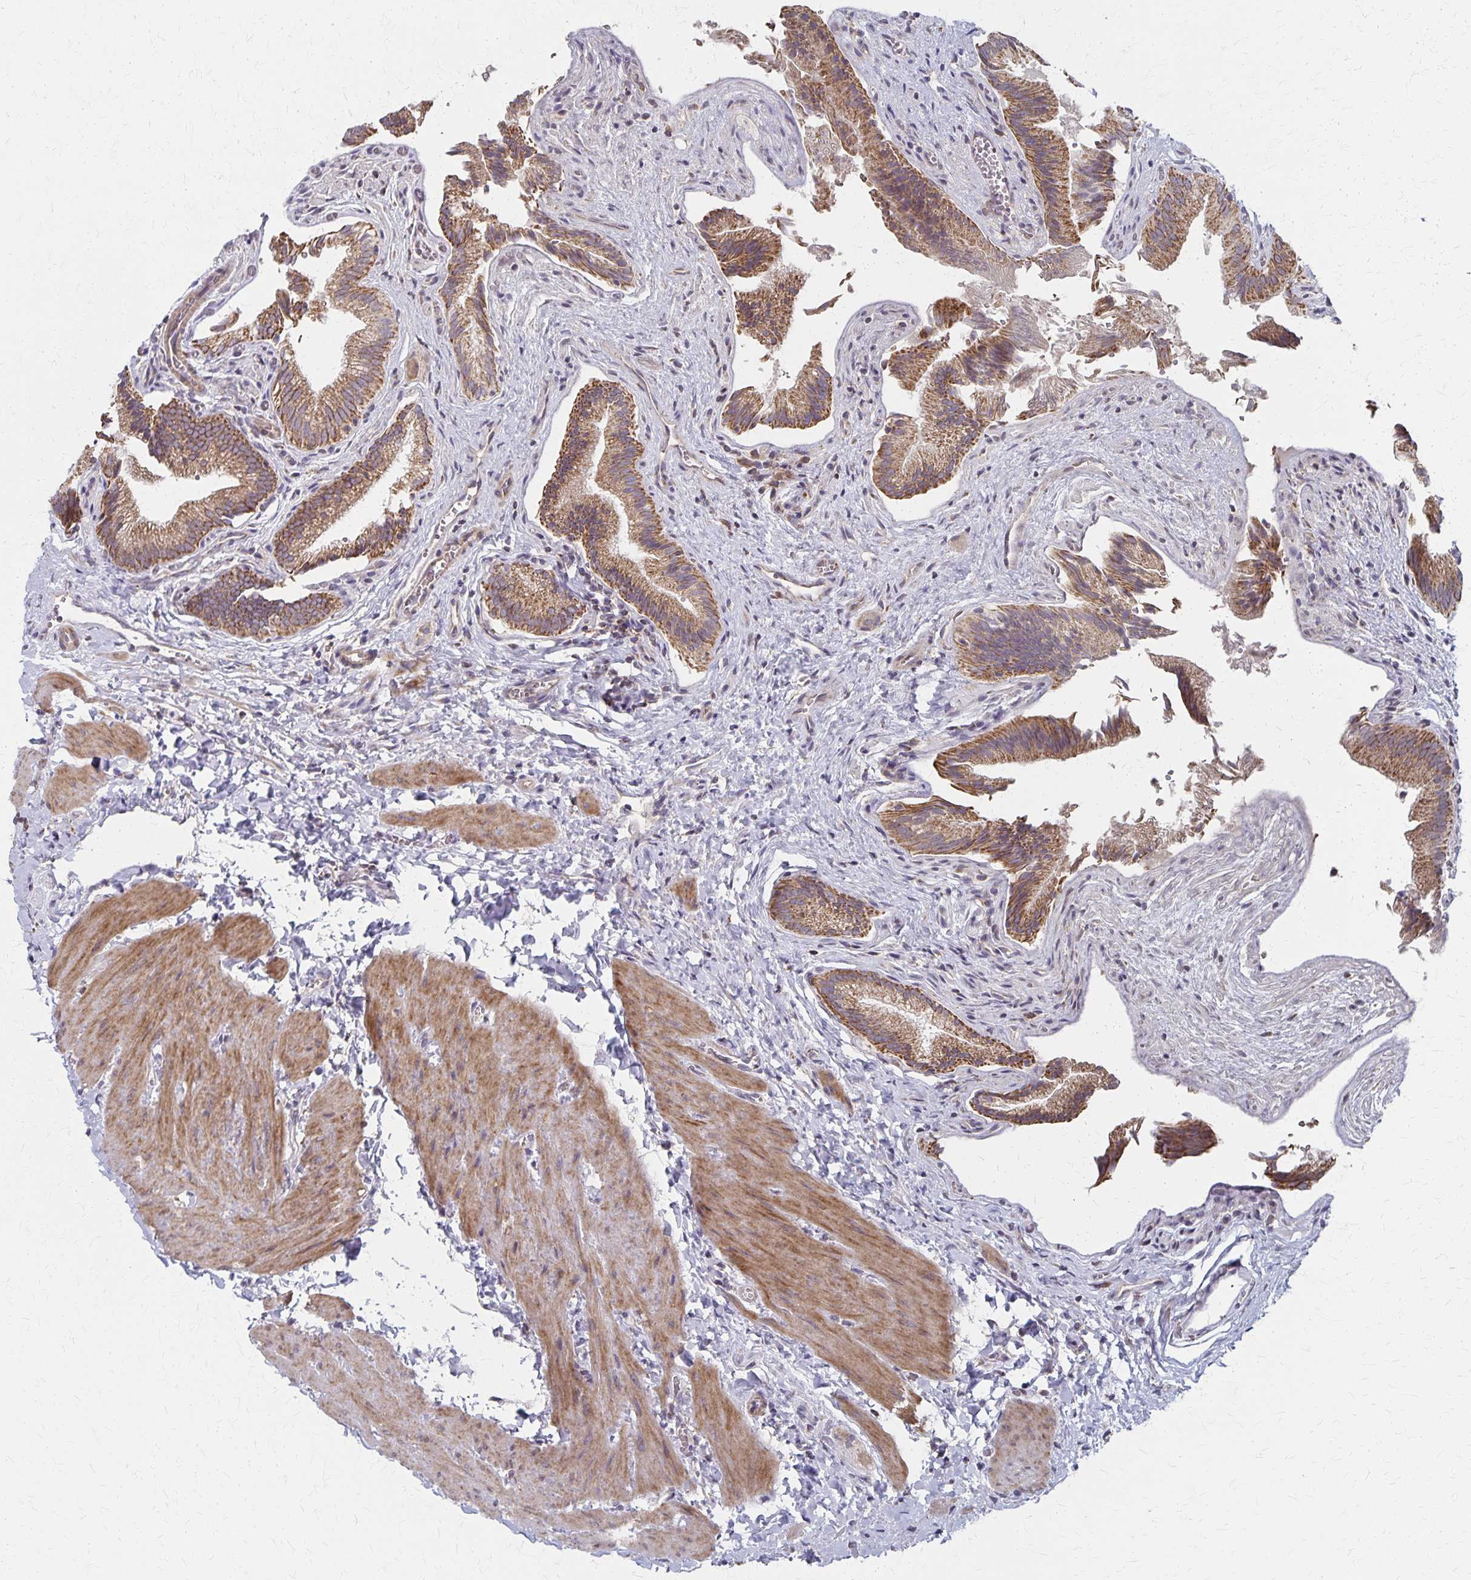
{"staining": {"intensity": "strong", "quantity": ">75%", "location": "cytoplasmic/membranous"}, "tissue": "gallbladder", "cell_type": "Glandular cells", "image_type": "normal", "snomed": [{"axis": "morphology", "description": "Normal tissue, NOS"}, {"axis": "topography", "description": "Gallbladder"}], "caption": "Gallbladder stained with DAB (3,3'-diaminobenzidine) IHC displays high levels of strong cytoplasmic/membranous staining in about >75% of glandular cells.", "gene": "DYRK4", "patient": {"sex": "male", "age": 17}}